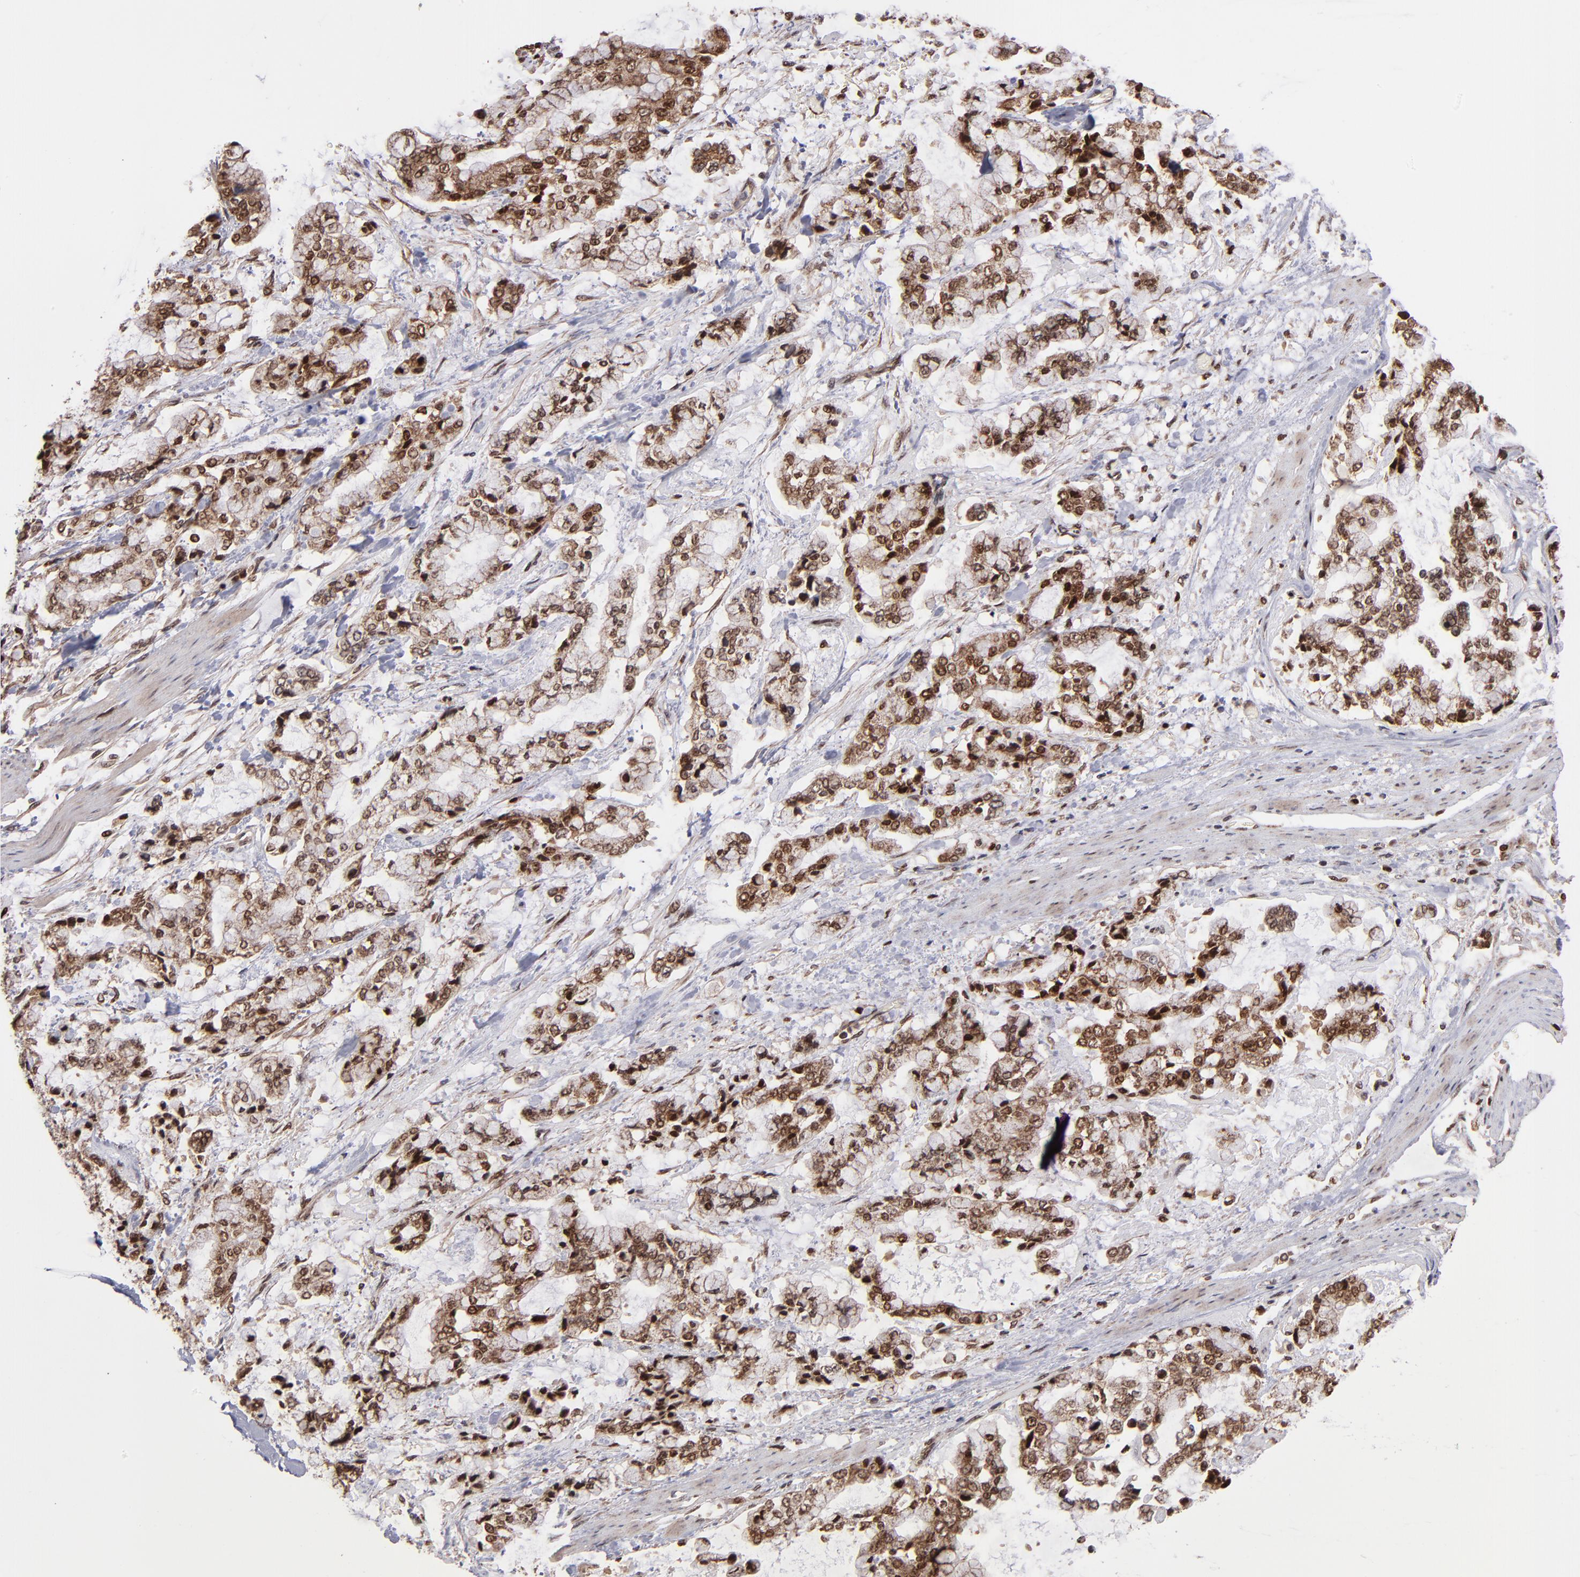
{"staining": {"intensity": "moderate", "quantity": ">75%", "location": "cytoplasmic/membranous,nuclear"}, "tissue": "stomach cancer", "cell_type": "Tumor cells", "image_type": "cancer", "snomed": [{"axis": "morphology", "description": "Normal tissue, NOS"}, {"axis": "morphology", "description": "Adenocarcinoma, NOS"}, {"axis": "topography", "description": "Stomach, upper"}, {"axis": "topography", "description": "Stomach"}], "caption": "The immunohistochemical stain shows moderate cytoplasmic/membranous and nuclear staining in tumor cells of stomach adenocarcinoma tissue.", "gene": "TOP1MT", "patient": {"sex": "male", "age": 76}}